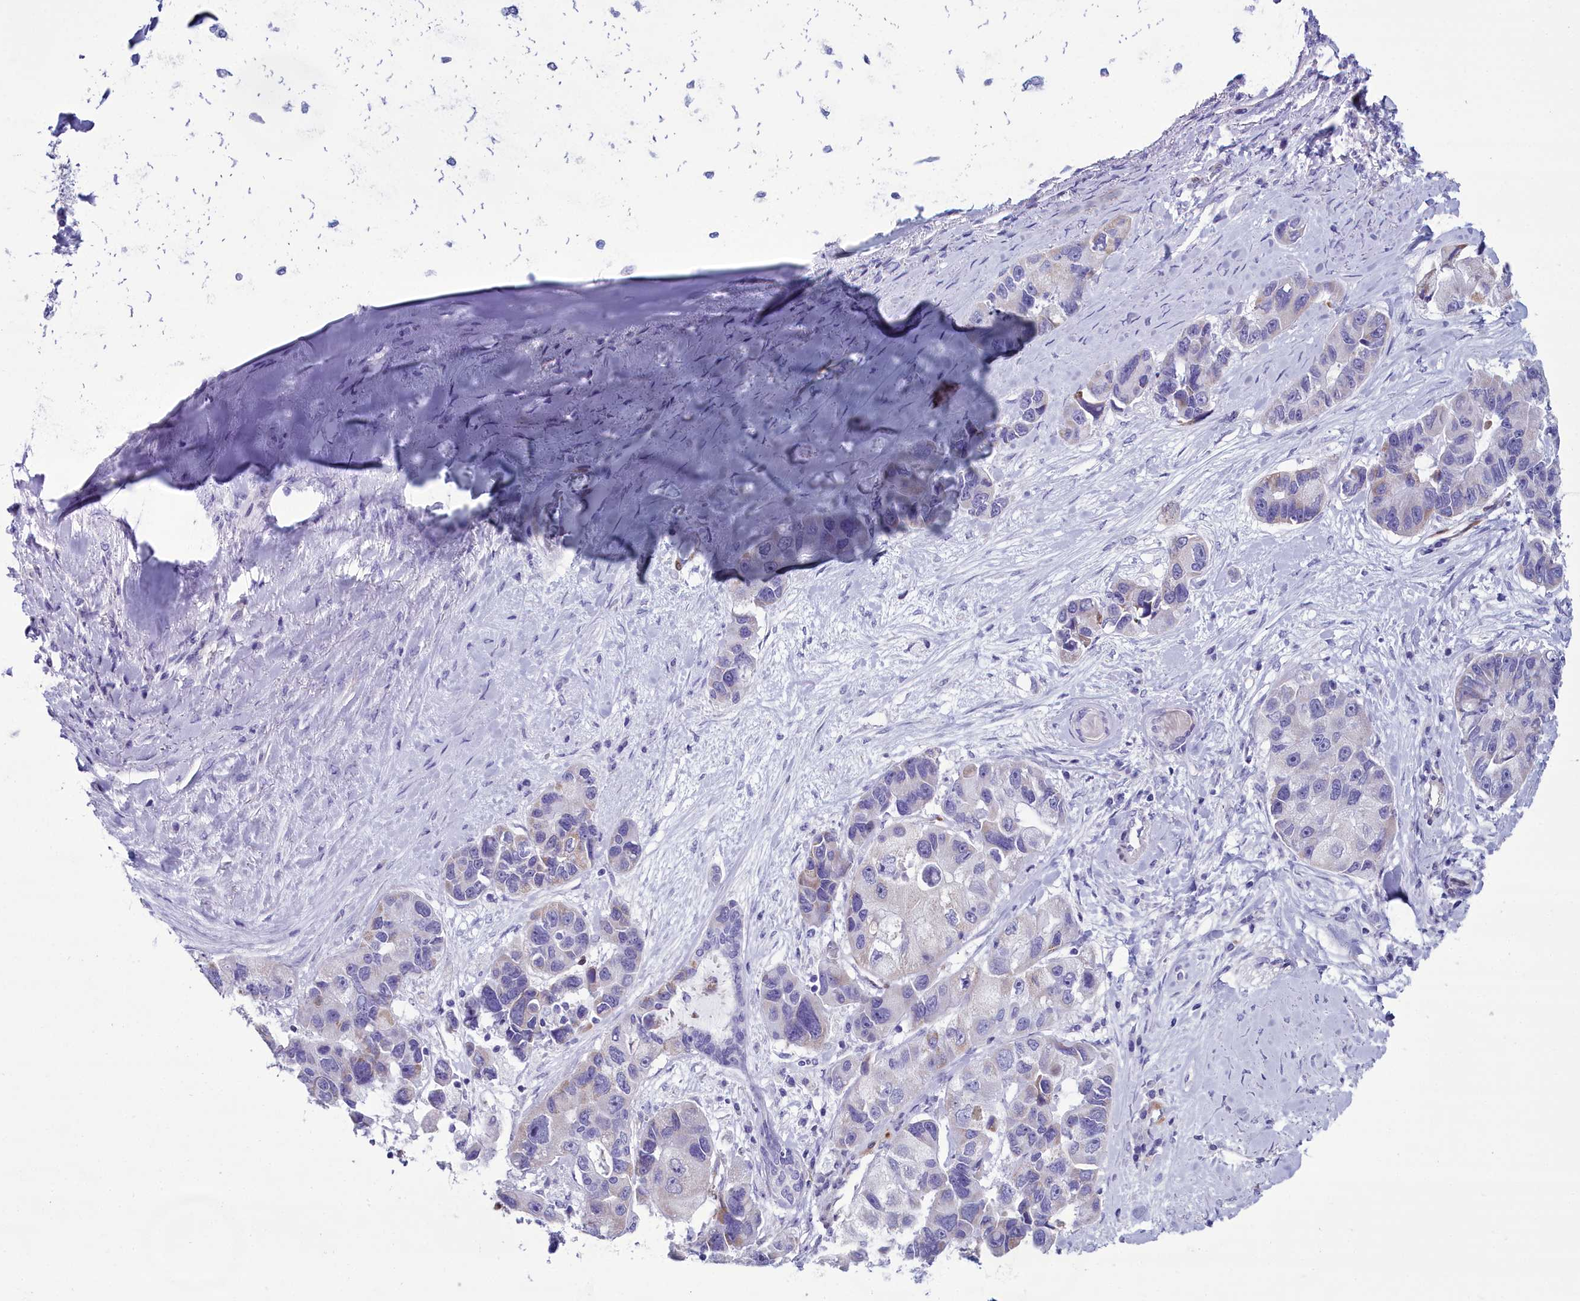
{"staining": {"intensity": "negative", "quantity": "none", "location": "none"}, "tissue": "lung cancer", "cell_type": "Tumor cells", "image_type": "cancer", "snomed": [{"axis": "morphology", "description": "Adenocarcinoma, NOS"}, {"axis": "topography", "description": "Lung"}], "caption": "Tumor cells show no significant staining in lung cancer.", "gene": "PPP1R14A", "patient": {"sex": "female", "age": 54}}